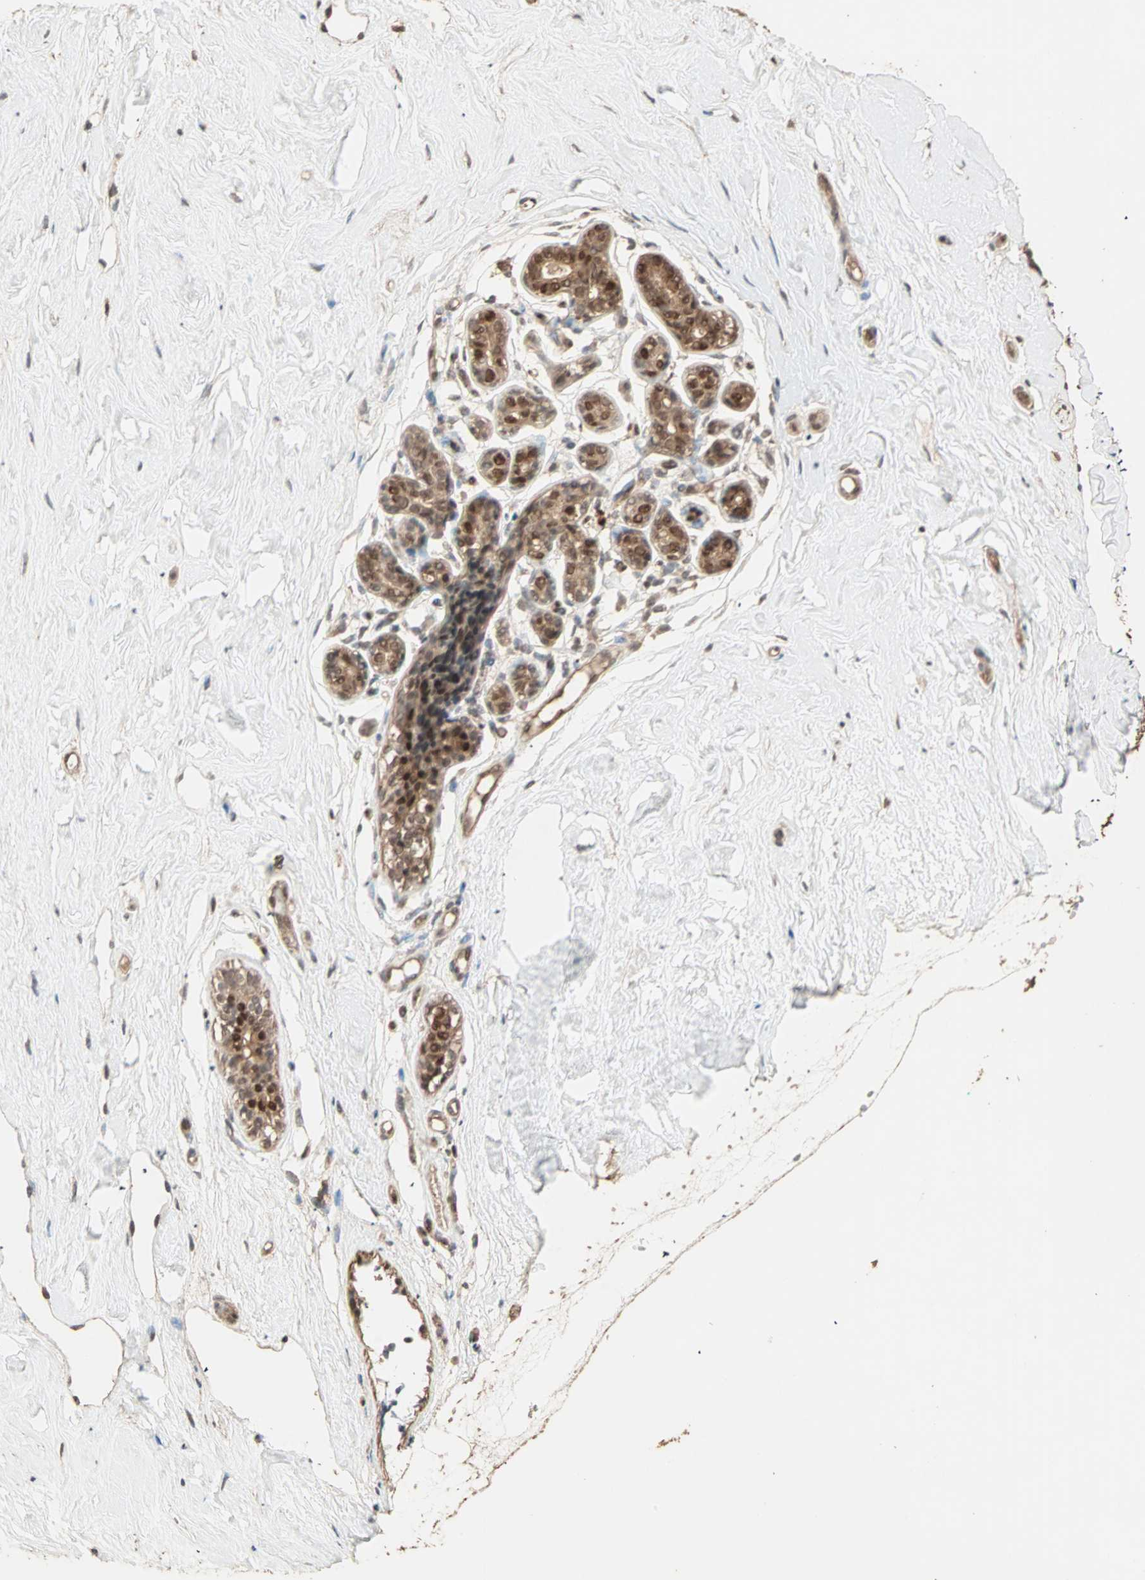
{"staining": {"intensity": "weak", "quantity": "25%-75%", "location": "cytoplasmic/membranous"}, "tissue": "breast", "cell_type": "Adipocytes", "image_type": "normal", "snomed": [{"axis": "morphology", "description": "Normal tissue, NOS"}, {"axis": "topography", "description": "Breast"}], "caption": "The immunohistochemical stain highlights weak cytoplasmic/membranous staining in adipocytes of benign breast. The staining was performed using DAB (3,3'-diaminobenzidine) to visualize the protein expression in brown, while the nuclei were stained in blue with hematoxylin (Magnification: 20x).", "gene": "ZBTB33", "patient": {"sex": "female", "age": 23}}